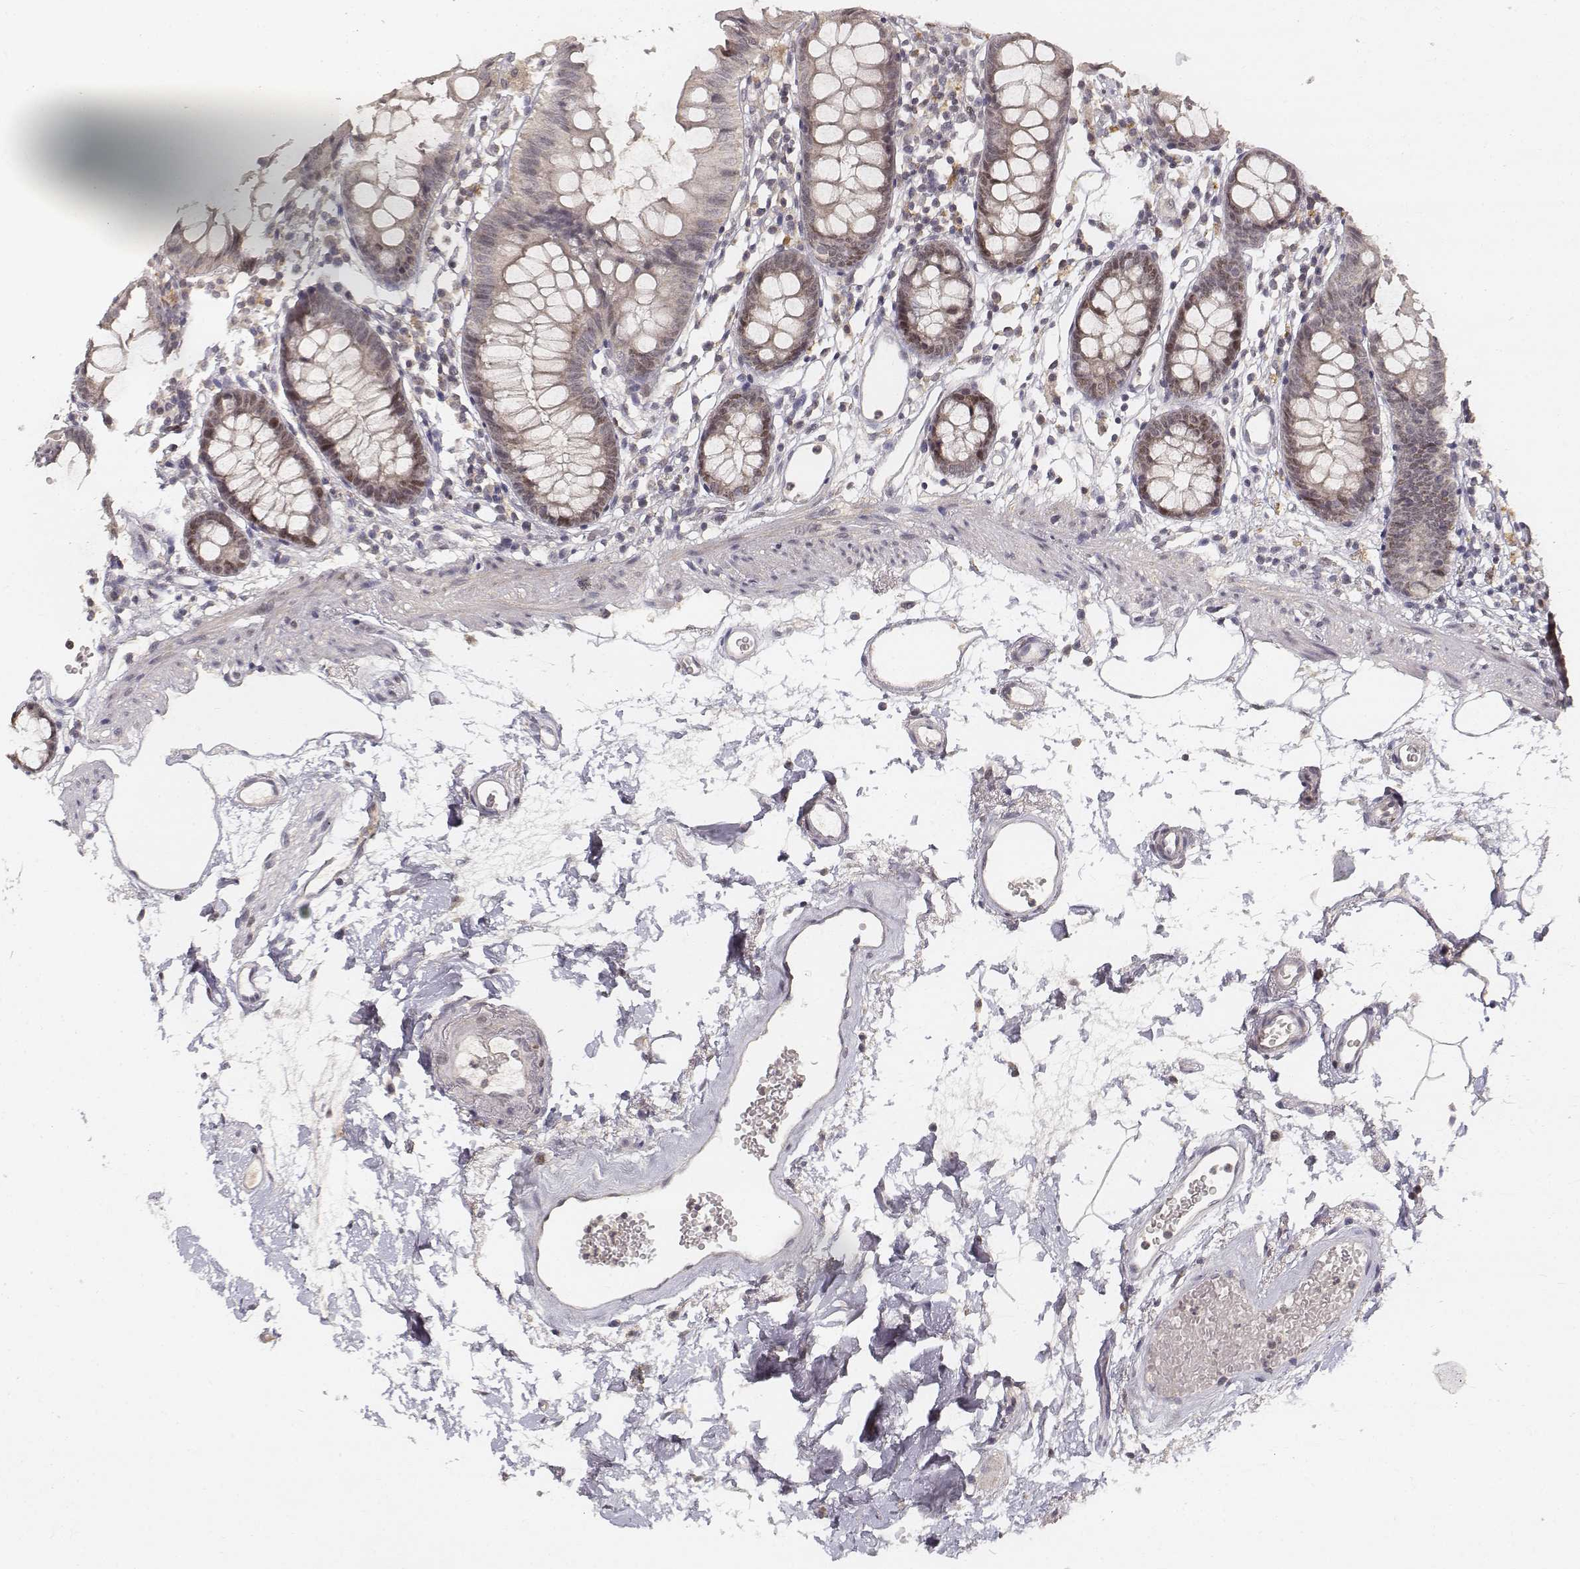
{"staining": {"intensity": "negative", "quantity": "none", "location": "none"}, "tissue": "colon", "cell_type": "Endothelial cells", "image_type": "normal", "snomed": [{"axis": "morphology", "description": "Normal tissue, NOS"}, {"axis": "topography", "description": "Colon"}], "caption": "IHC micrograph of unremarkable colon: colon stained with DAB (3,3'-diaminobenzidine) exhibits no significant protein expression in endothelial cells.", "gene": "FANCD2", "patient": {"sex": "female", "age": 84}}